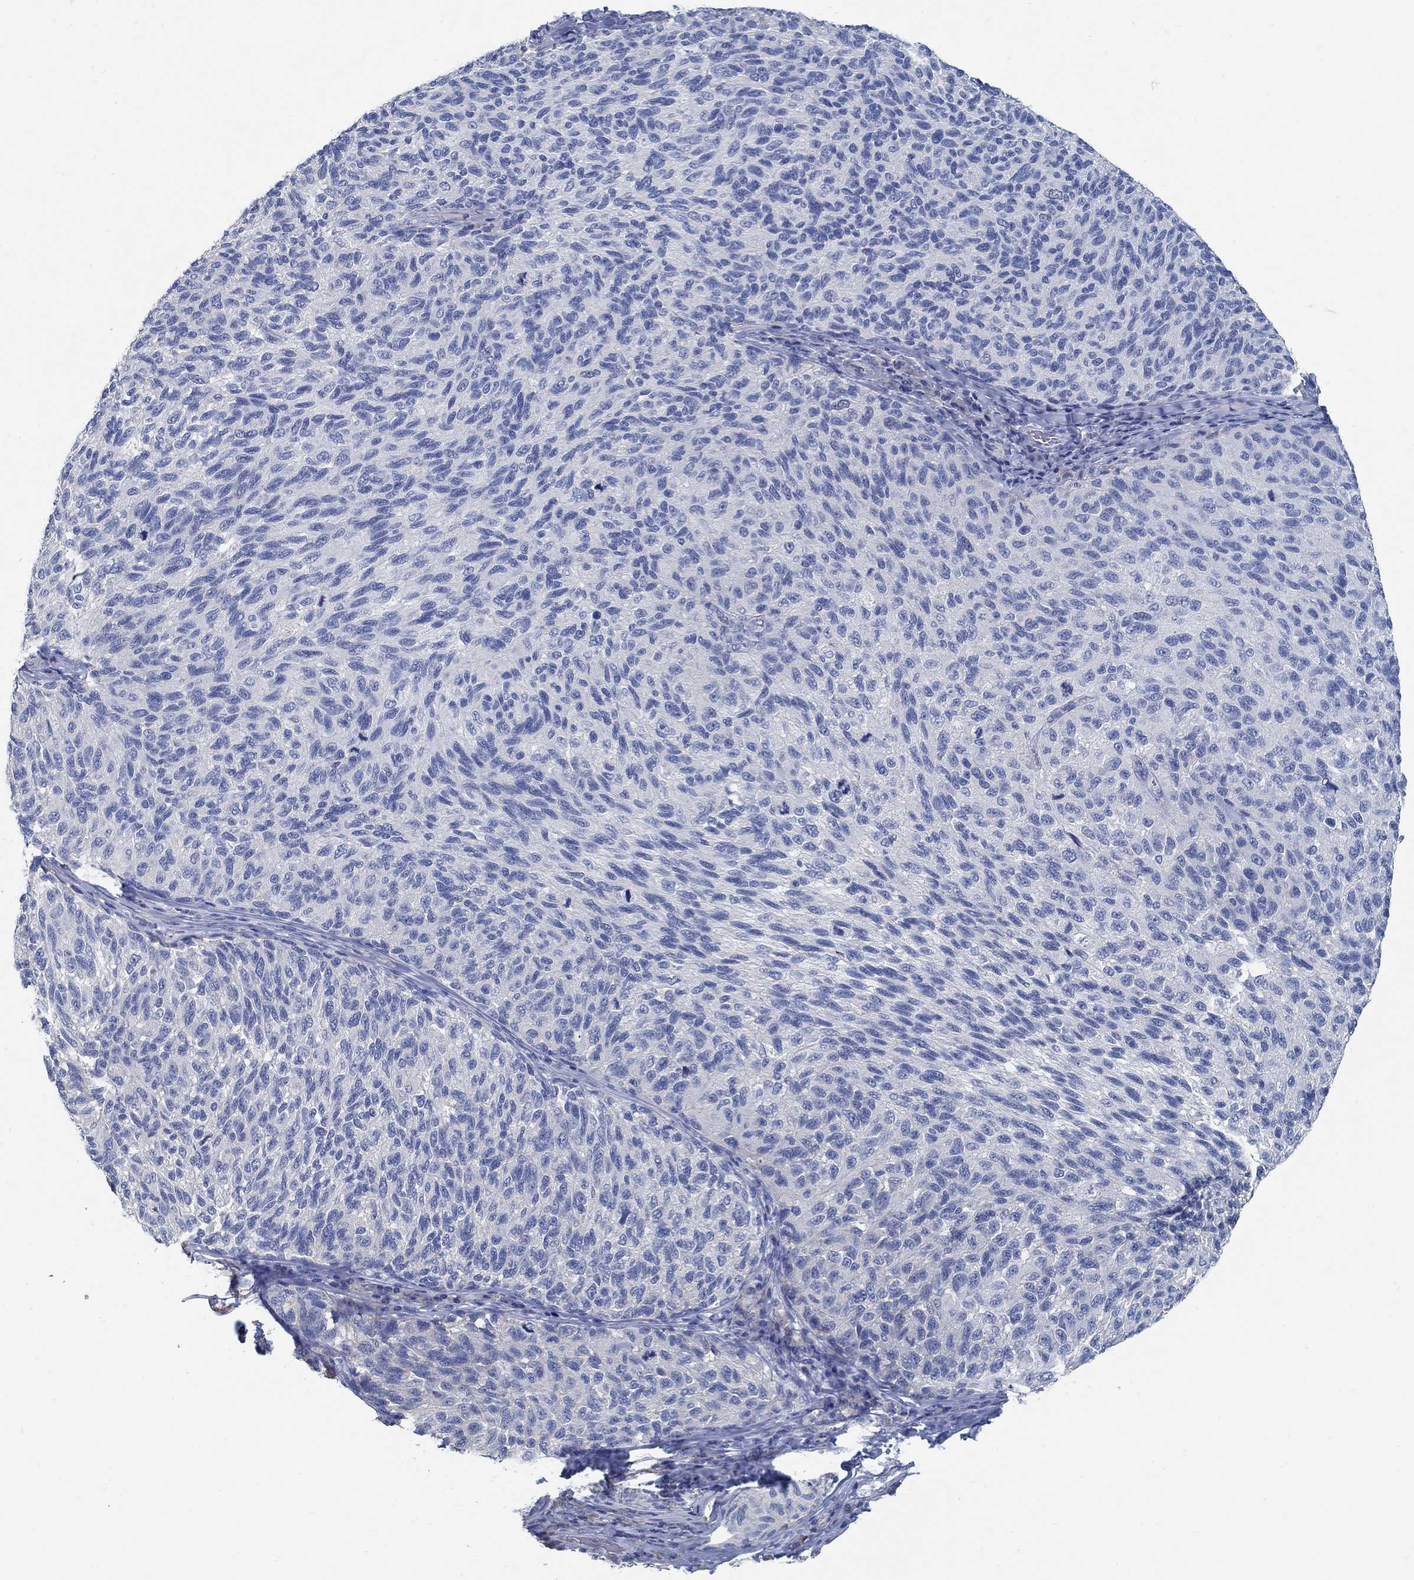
{"staining": {"intensity": "negative", "quantity": "none", "location": "none"}, "tissue": "melanoma", "cell_type": "Tumor cells", "image_type": "cancer", "snomed": [{"axis": "morphology", "description": "Malignant melanoma, NOS"}, {"axis": "topography", "description": "Skin"}], "caption": "Melanoma stained for a protein using immunohistochemistry displays no positivity tumor cells.", "gene": "C15orf39", "patient": {"sex": "female", "age": 73}}